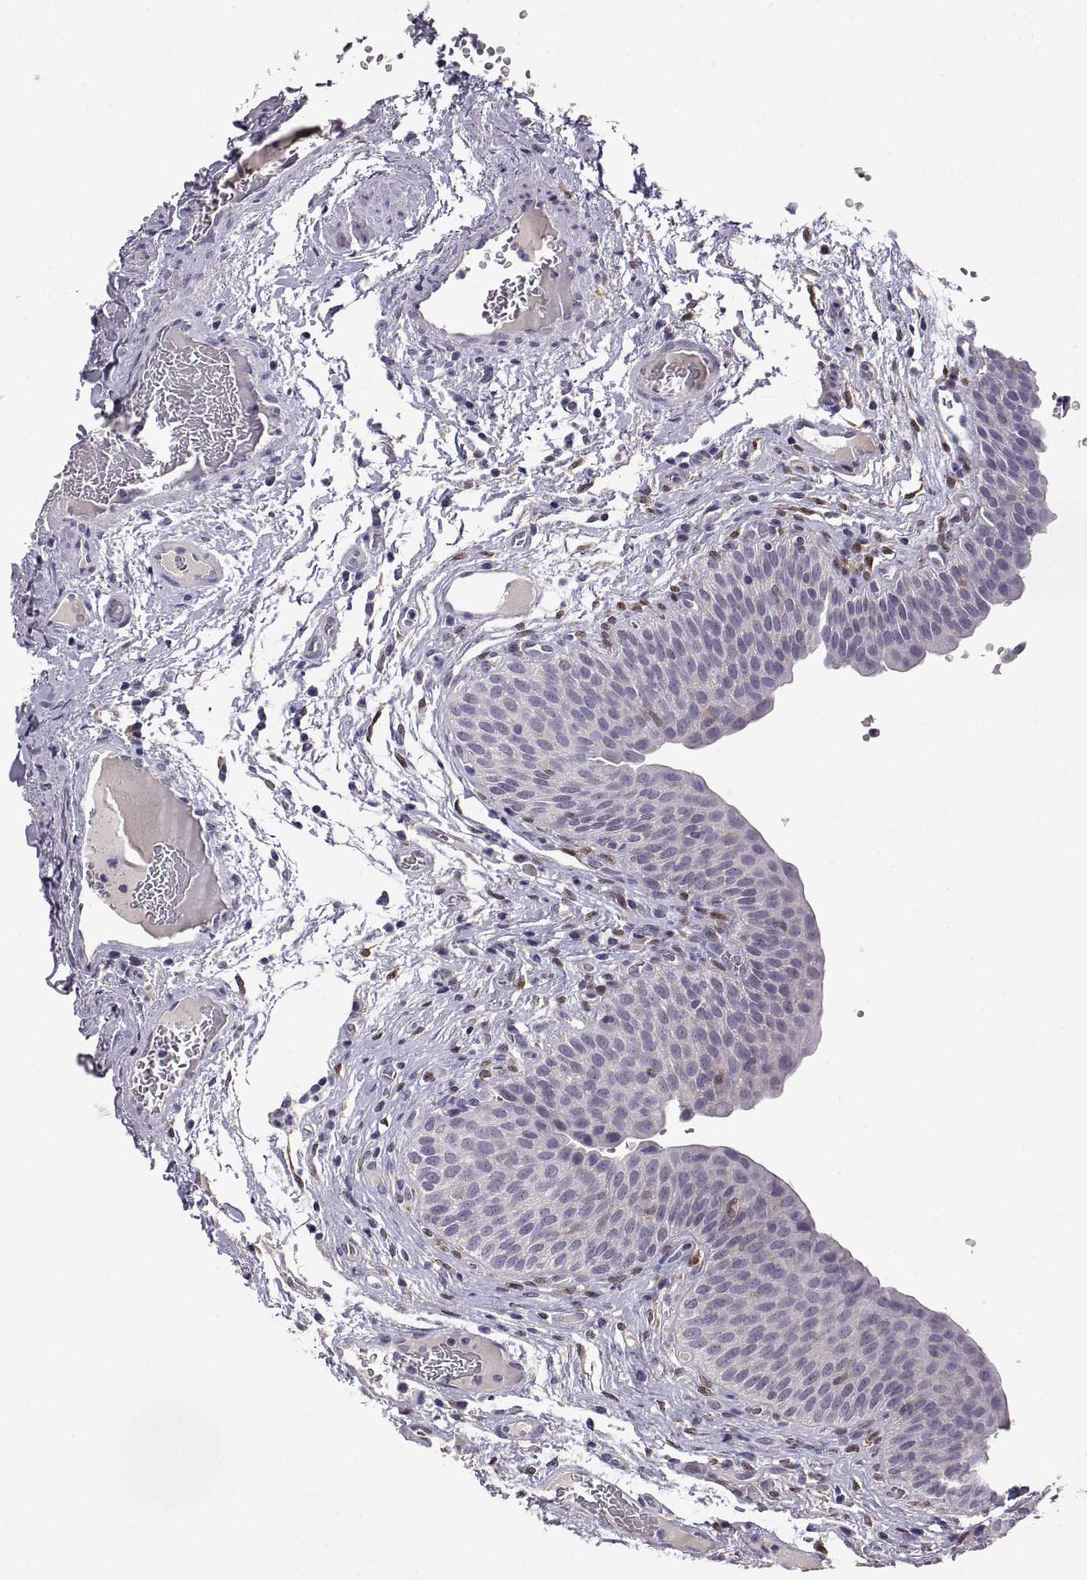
{"staining": {"intensity": "negative", "quantity": "none", "location": "none"}, "tissue": "urinary bladder", "cell_type": "Urothelial cells", "image_type": "normal", "snomed": [{"axis": "morphology", "description": "Normal tissue, NOS"}, {"axis": "topography", "description": "Urinary bladder"}], "caption": "IHC of unremarkable urinary bladder reveals no expression in urothelial cells.", "gene": "AKR1B1", "patient": {"sex": "male", "age": 66}}